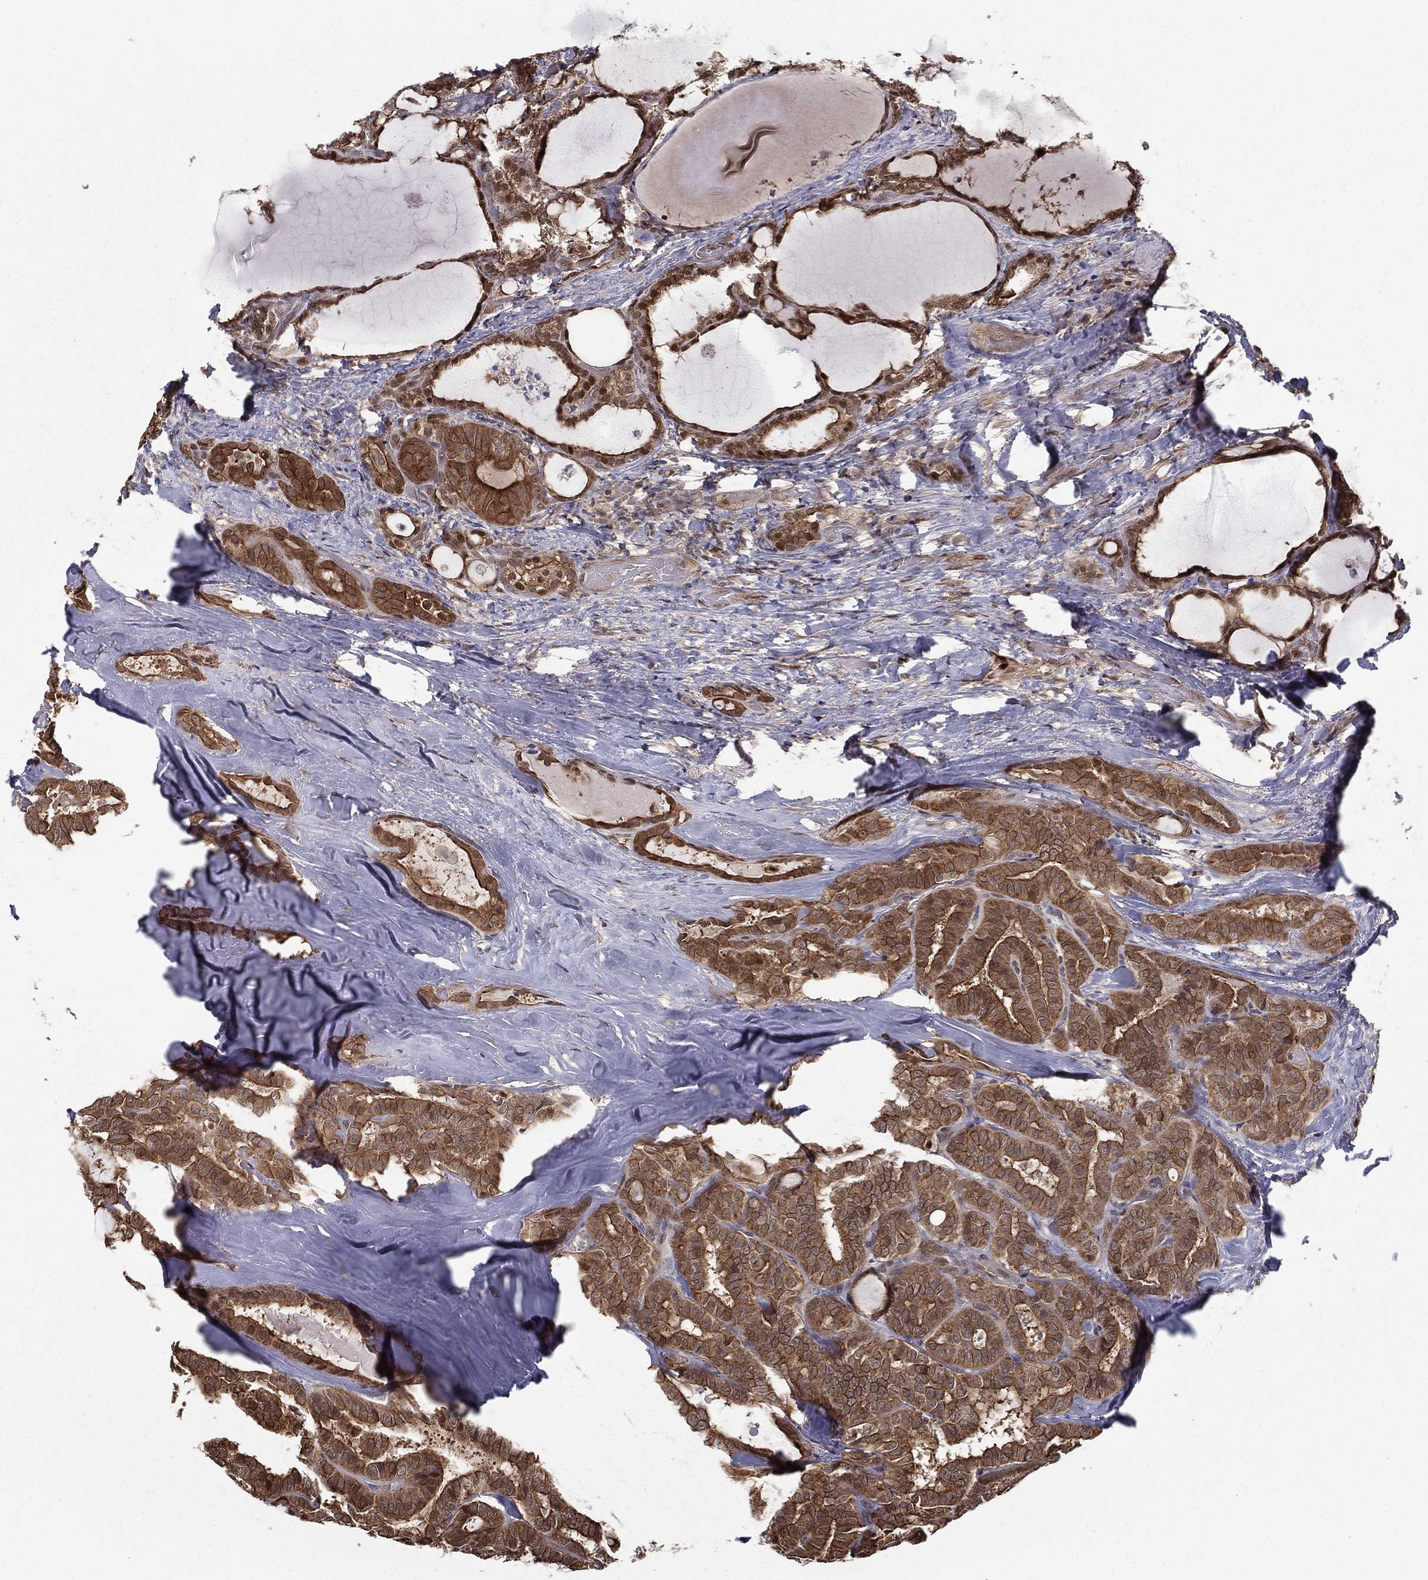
{"staining": {"intensity": "moderate", "quantity": ">75%", "location": "cytoplasmic/membranous,nuclear"}, "tissue": "thyroid cancer", "cell_type": "Tumor cells", "image_type": "cancer", "snomed": [{"axis": "morphology", "description": "Papillary adenocarcinoma, NOS"}, {"axis": "topography", "description": "Thyroid gland"}], "caption": "High-magnification brightfield microscopy of thyroid cancer stained with DAB (3,3'-diaminobenzidine) (brown) and counterstained with hematoxylin (blue). tumor cells exhibit moderate cytoplasmic/membranous and nuclear staining is seen in about>75% of cells.", "gene": "SLC6A6", "patient": {"sex": "female", "age": 39}}